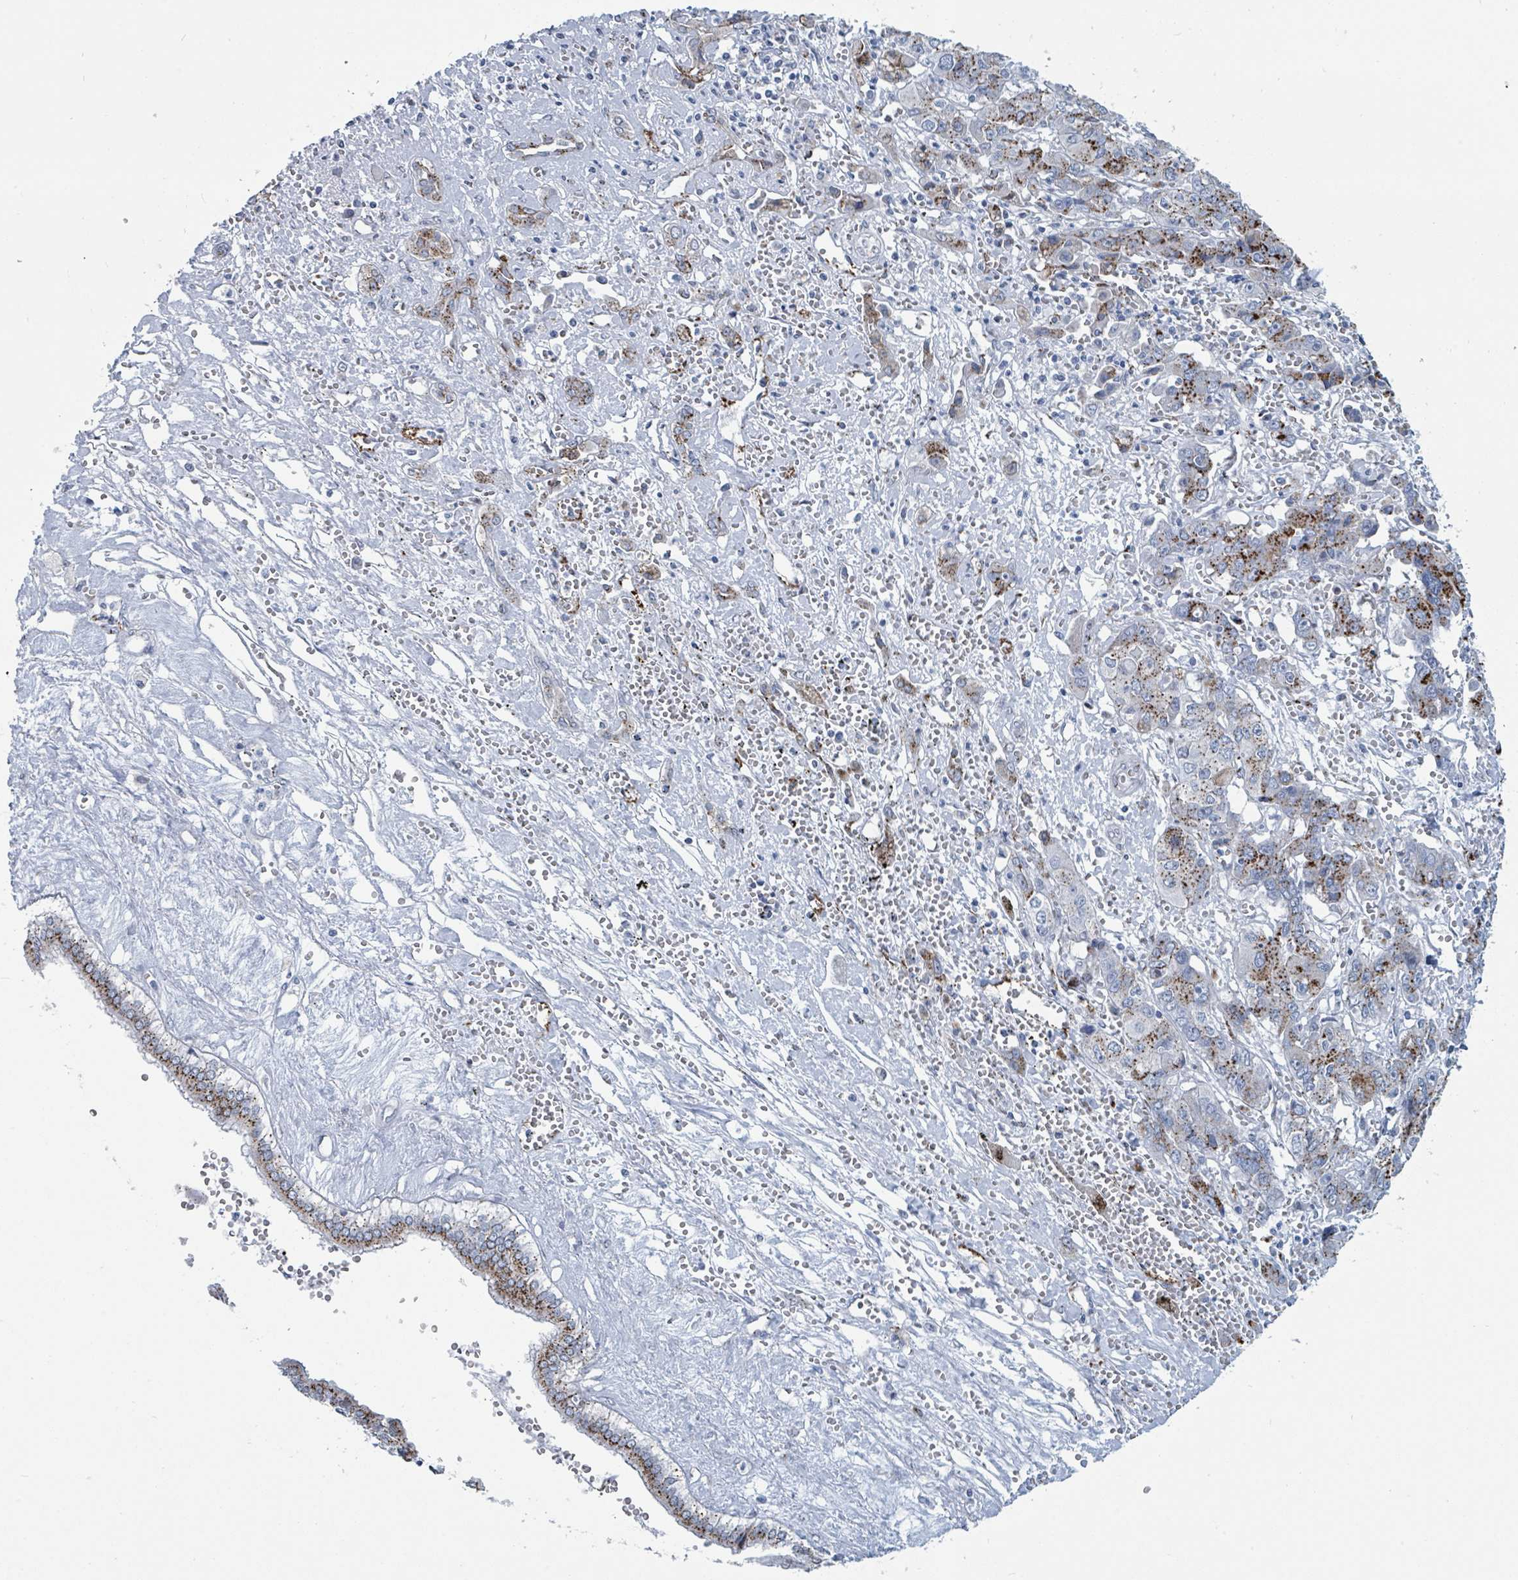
{"staining": {"intensity": "strong", "quantity": "25%-75%", "location": "cytoplasmic/membranous"}, "tissue": "liver cancer", "cell_type": "Tumor cells", "image_type": "cancer", "snomed": [{"axis": "morphology", "description": "Cholangiocarcinoma"}, {"axis": "topography", "description": "Liver"}], "caption": "Immunohistochemistry (IHC) (DAB) staining of liver cholangiocarcinoma displays strong cytoplasmic/membranous protein positivity in about 25%-75% of tumor cells. The protein of interest is stained brown, and the nuclei are stained in blue (DAB (3,3'-diaminobenzidine) IHC with brightfield microscopy, high magnification).", "gene": "DCAF5", "patient": {"sex": "male", "age": 67}}